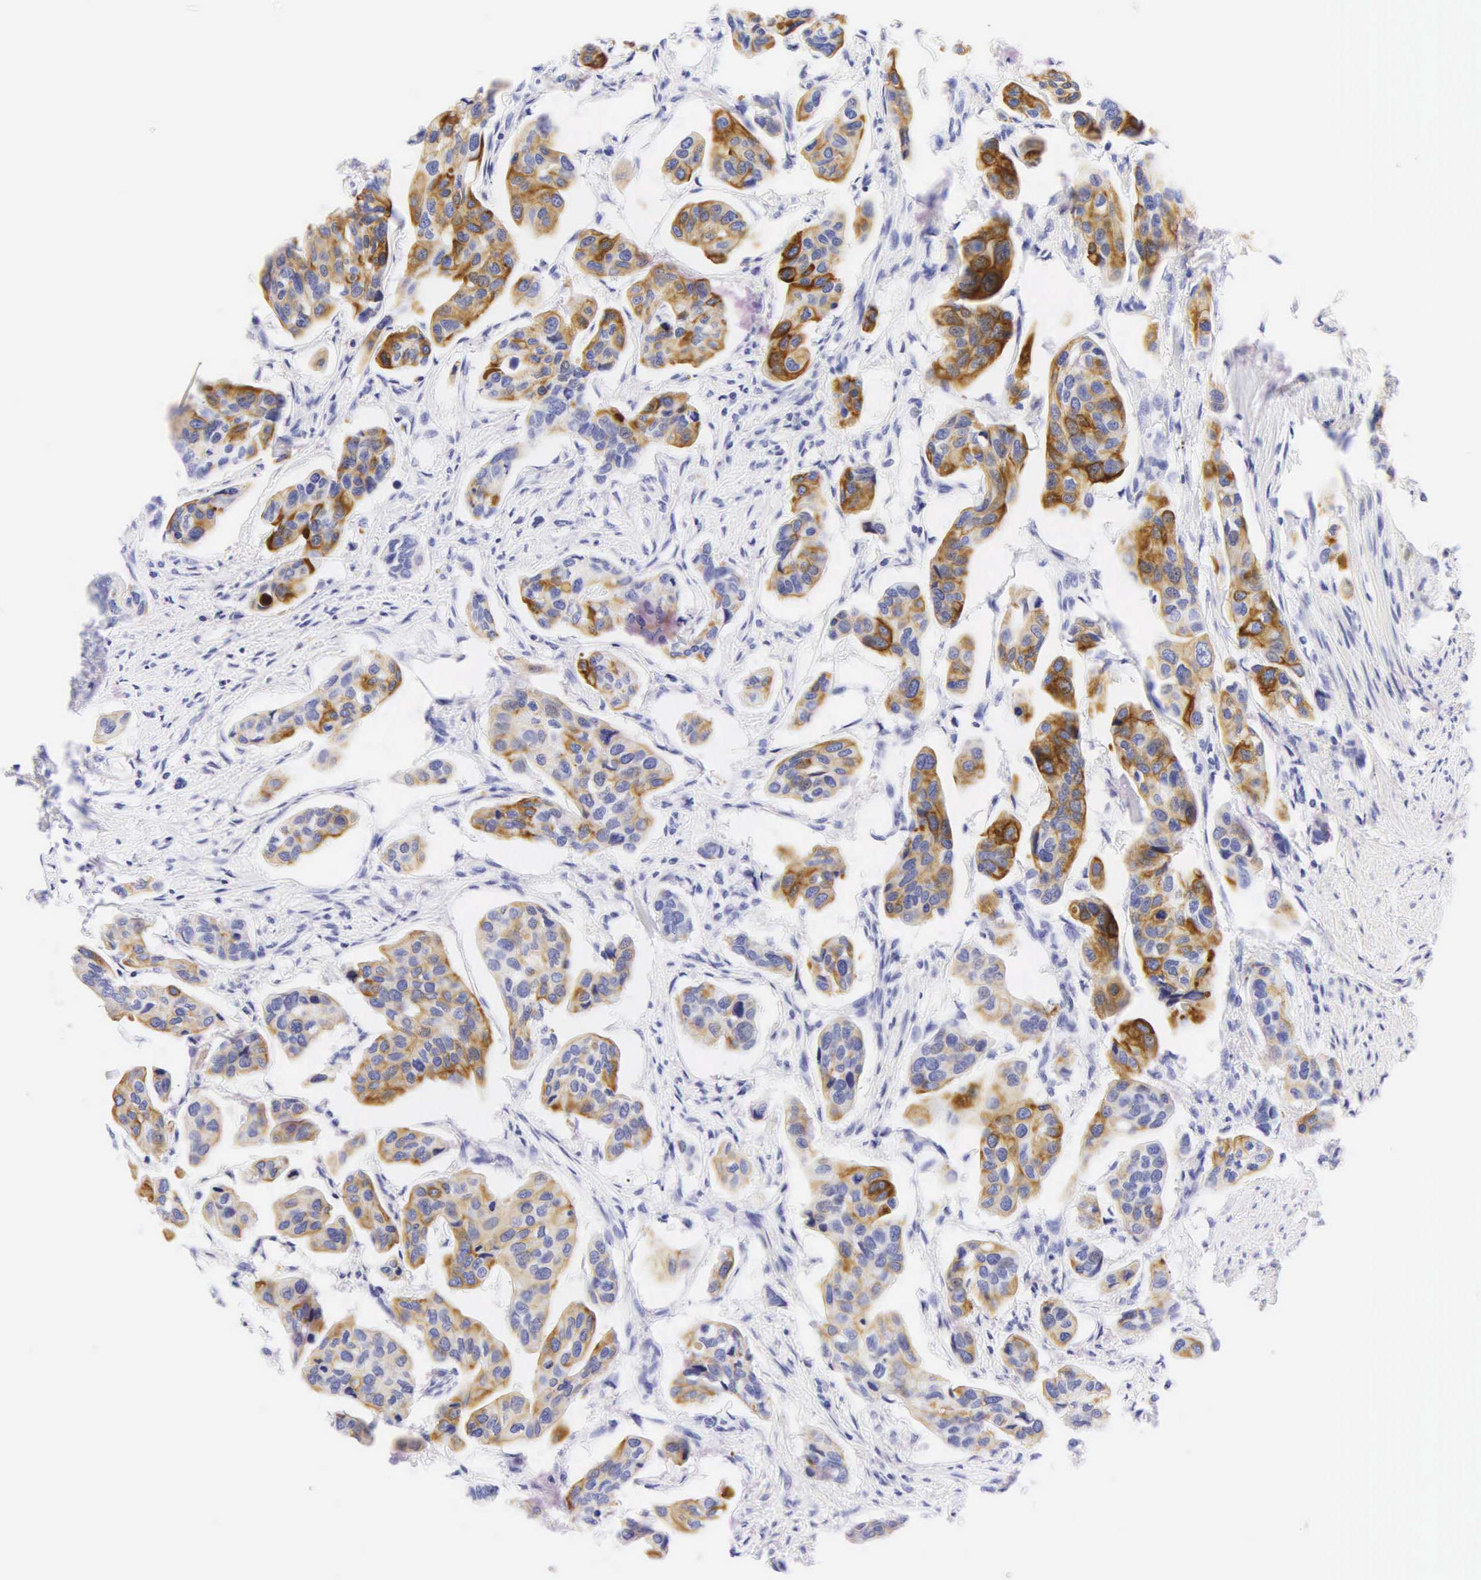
{"staining": {"intensity": "negative", "quantity": "none", "location": "none"}, "tissue": "urothelial cancer", "cell_type": "Tumor cells", "image_type": "cancer", "snomed": [{"axis": "morphology", "description": "Adenocarcinoma, NOS"}, {"axis": "topography", "description": "Urinary bladder"}], "caption": "Tumor cells are negative for protein expression in human adenocarcinoma.", "gene": "KRT20", "patient": {"sex": "male", "age": 61}}